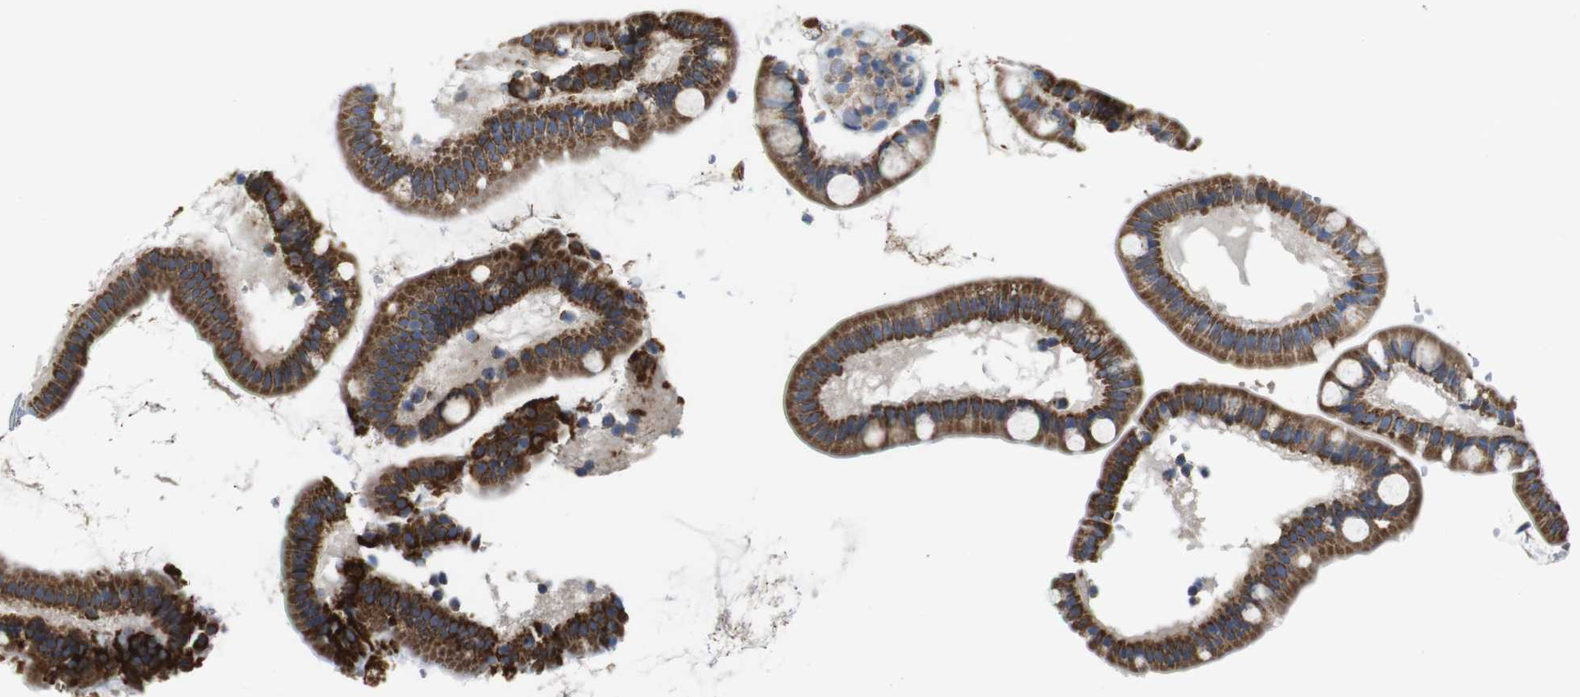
{"staining": {"intensity": "strong", "quantity": ">75%", "location": "cytoplasmic/membranous"}, "tissue": "small intestine", "cell_type": "Glandular cells", "image_type": "normal", "snomed": [{"axis": "morphology", "description": "Normal tissue, NOS"}, {"axis": "topography", "description": "Small intestine"}], "caption": "Immunohistochemical staining of unremarkable human small intestine reveals strong cytoplasmic/membranous protein staining in about >75% of glandular cells. (DAB IHC, brown staining for protein, blue staining for nuclei).", "gene": "PDCD1LG2", "patient": {"sex": "female", "age": 84}}